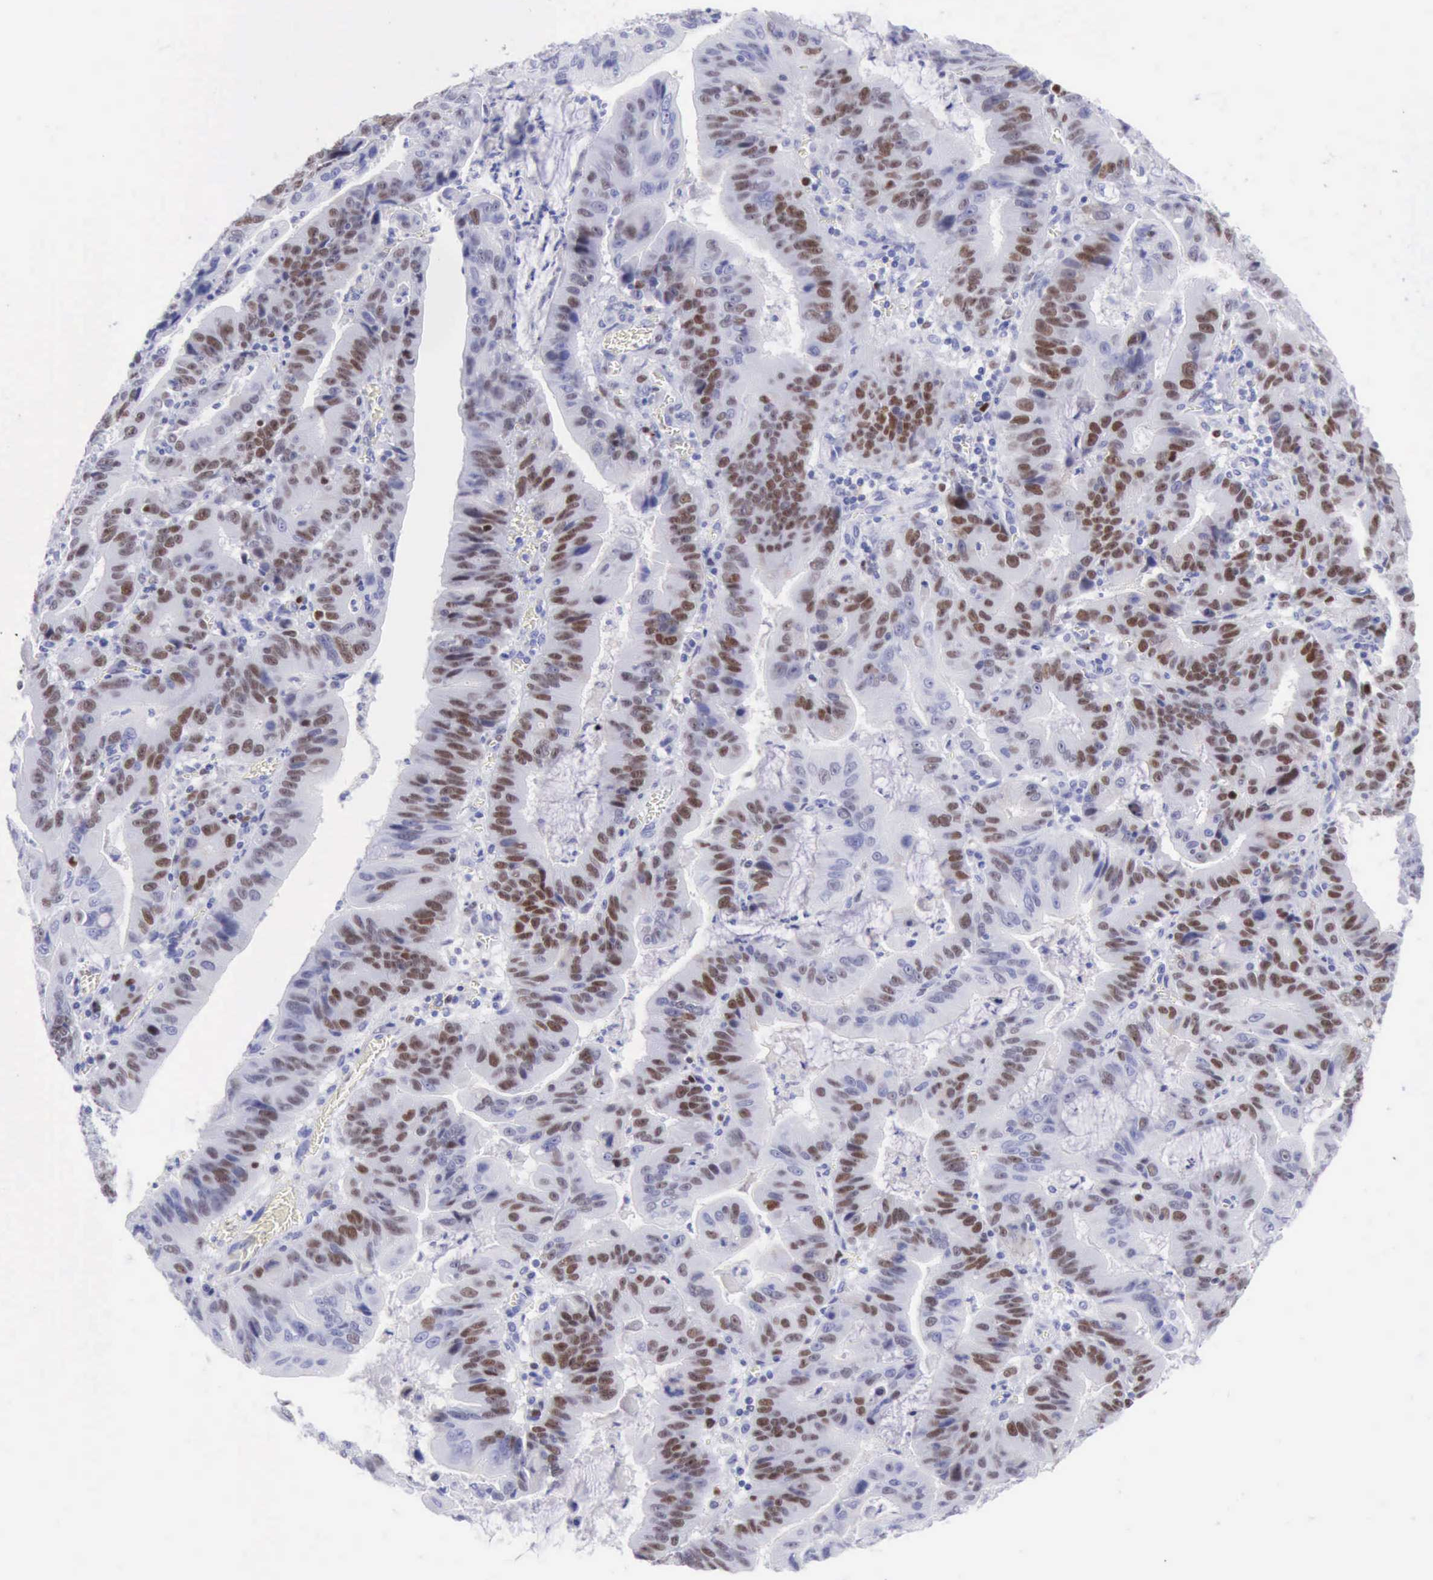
{"staining": {"intensity": "moderate", "quantity": "25%-75%", "location": "nuclear"}, "tissue": "stomach cancer", "cell_type": "Tumor cells", "image_type": "cancer", "snomed": [{"axis": "morphology", "description": "Adenocarcinoma, NOS"}, {"axis": "topography", "description": "Stomach, upper"}], "caption": "Immunohistochemical staining of human stomach adenocarcinoma demonstrates medium levels of moderate nuclear protein staining in approximately 25%-75% of tumor cells.", "gene": "MCM2", "patient": {"sex": "male", "age": 63}}